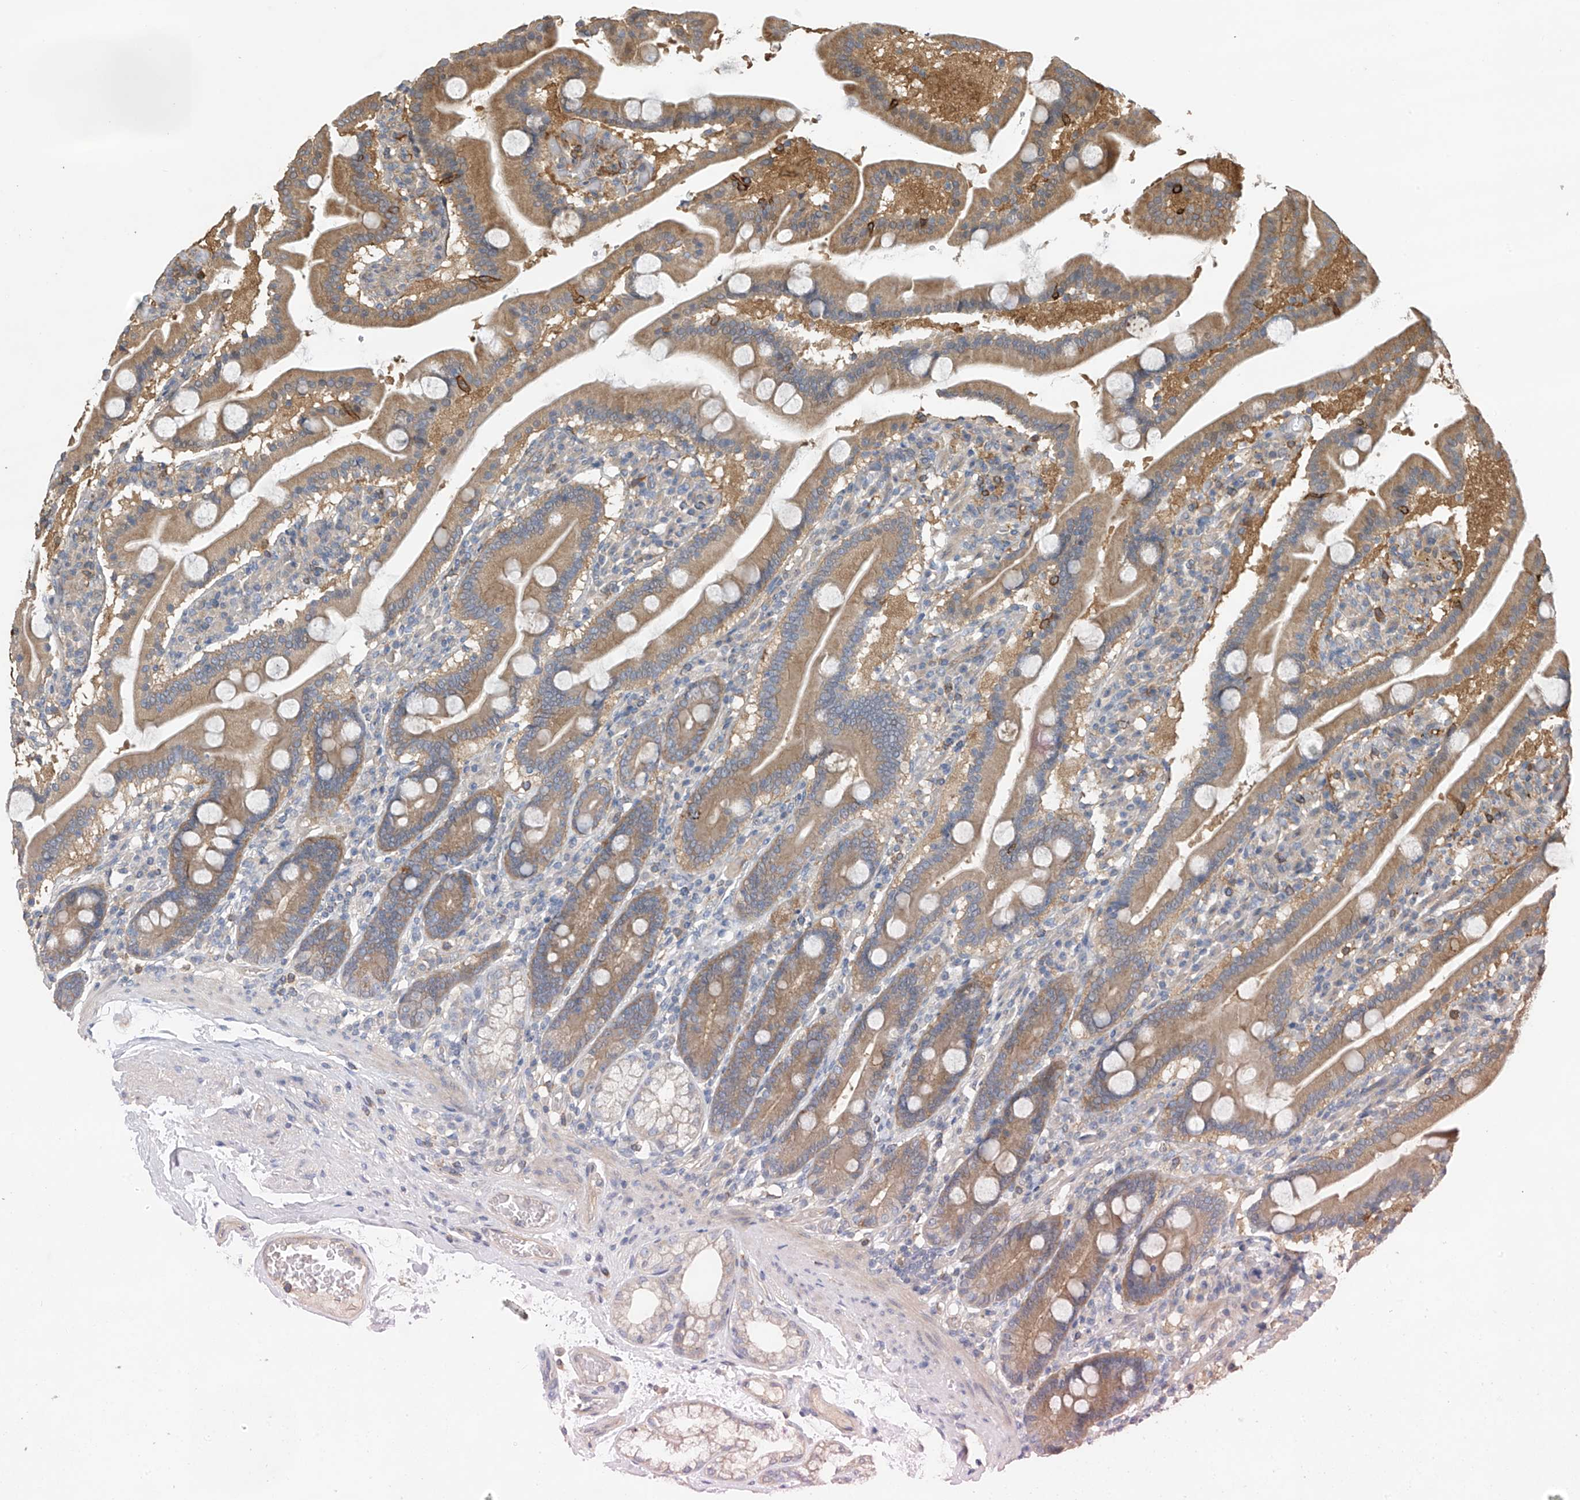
{"staining": {"intensity": "moderate", "quantity": ">75%", "location": "cytoplasmic/membranous"}, "tissue": "duodenum", "cell_type": "Glandular cells", "image_type": "normal", "snomed": [{"axis": "morphology", "description": "Normal tissue, NOS"}, {"axis": "topography", "description": "Duodenum"}], "caption": "Protein expression analysis of unremarkable duodenum shows moderate cytoplasmic/membranous staining in about >75% of glandular cells. The protein is shown in brown color, while the nuclei are stained blue.", "gene": "PHACTR4", "patient": {"sex": "male", "age": 55}}